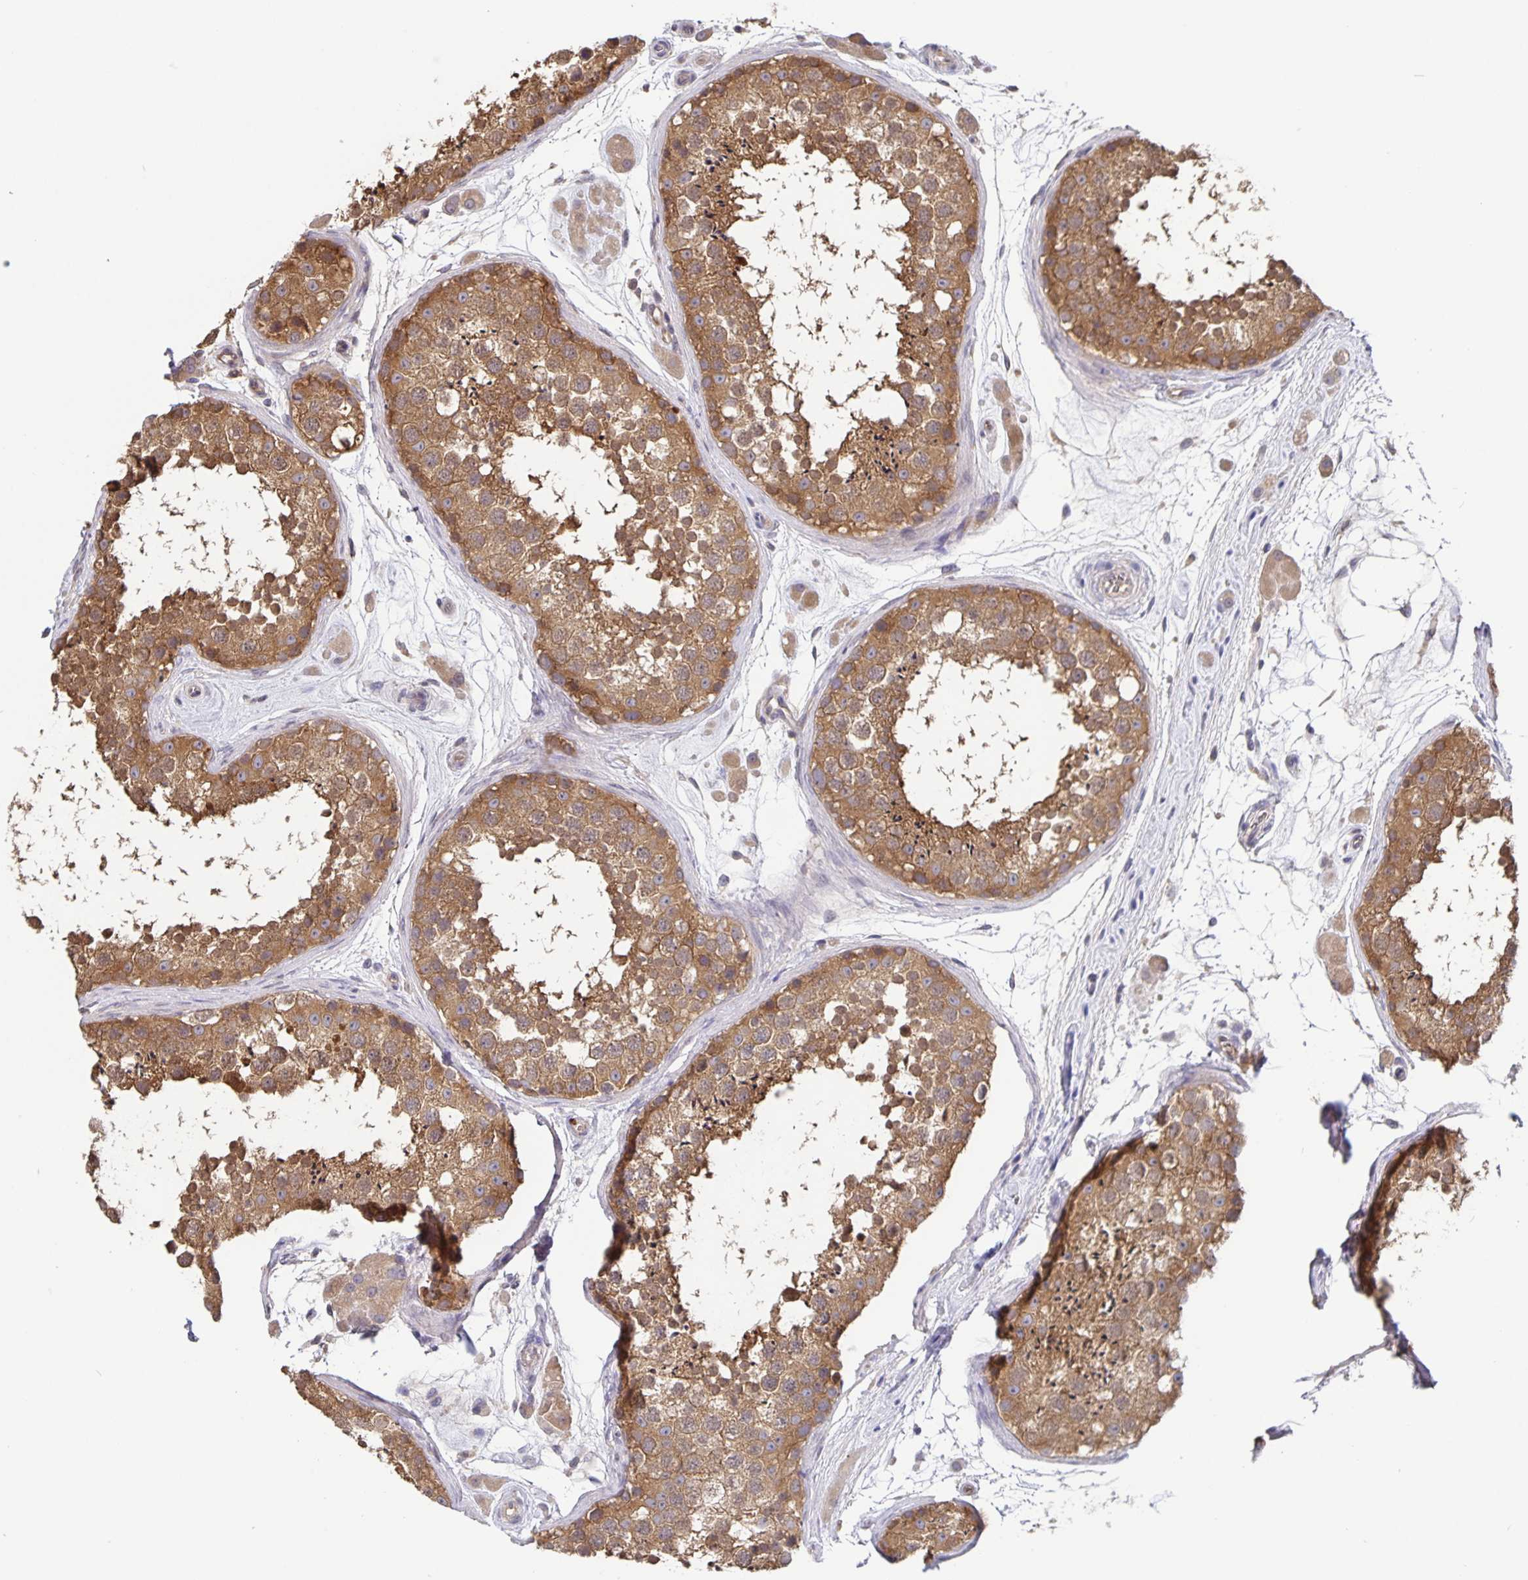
{"staining": {"intensity": "moderate", "quantity": ">75%", "location": "cytoplasmic/membranous"}, "tissue": "testis", "cell_type": "Cells in seminiferous ducts", "image_type": "normal", "snomed": [{"axis": "morphology", "description": "Normal tissue, NOS"}, {"axis": "topography", "description": "Testis"}], "caption": "A photomicrograph of testis stained for a protein reveals moderate cytoplasmic/membranous brown staining in cells in seminiferous ducts. (Stains: DAB in brown, nuclei in blue, Microscopy: brightfield microscopy at high magnification).", "gene": "FEM1C", "patient": {"sex": "male", "age": 41}}